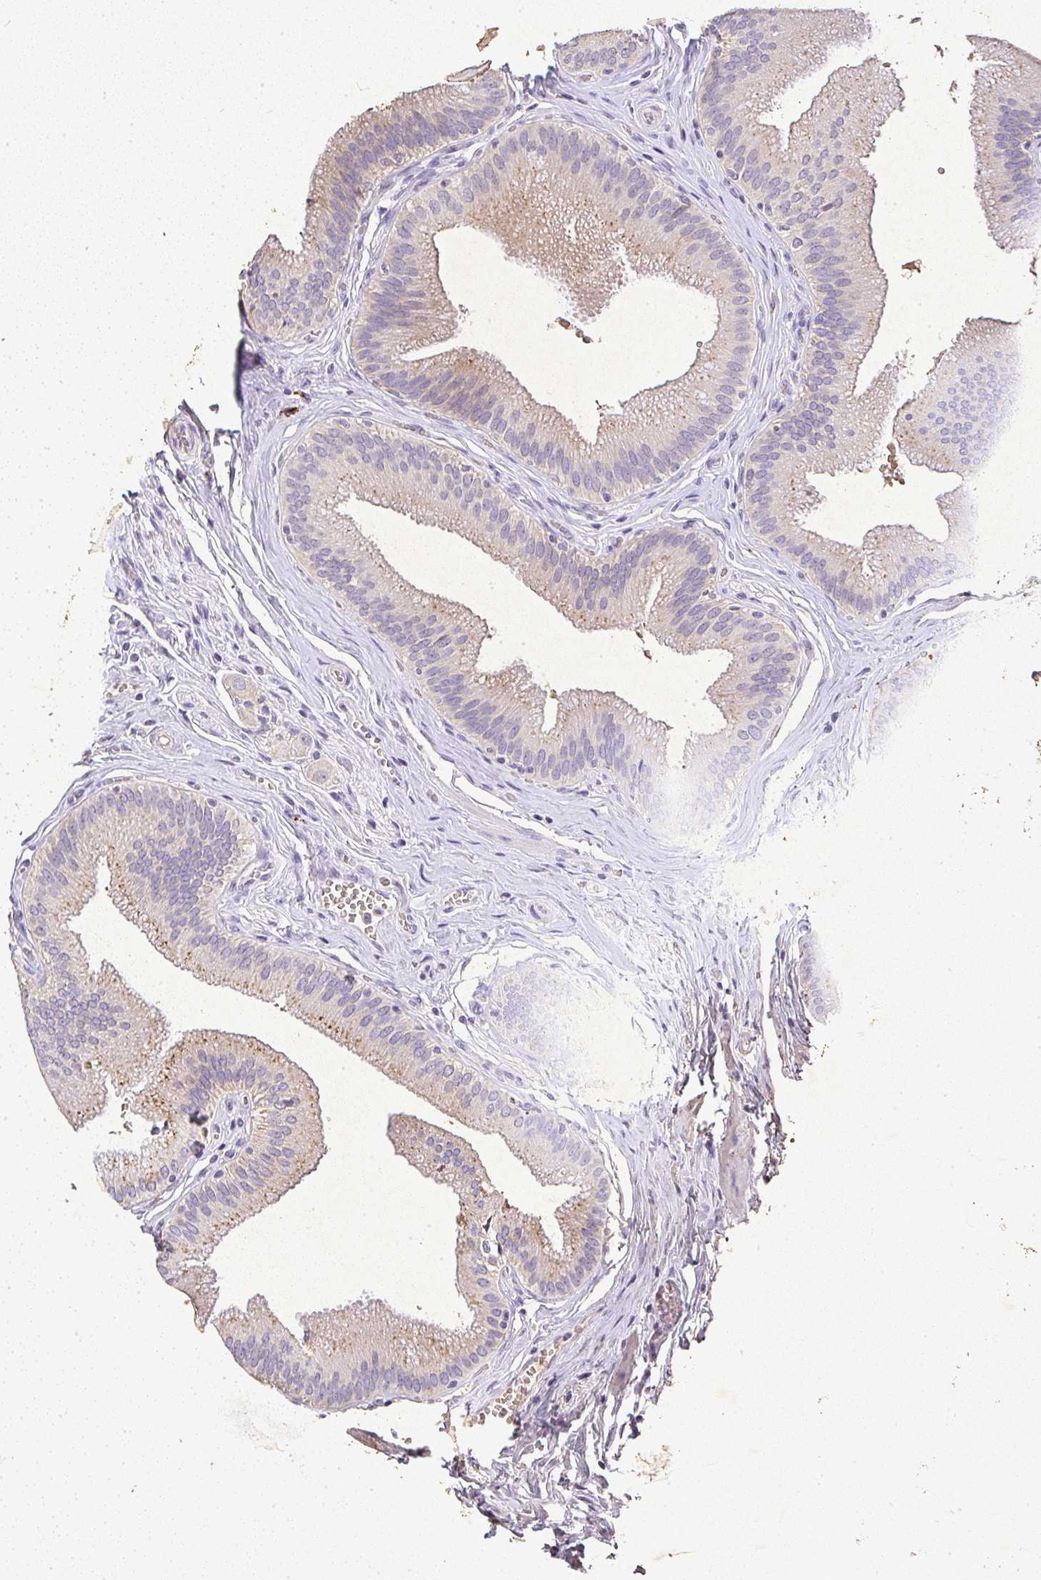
{"staining": {"intensity": "moderate", "quantity": "25%-75%", "location": "cytoplasmic/membranous"}, "tissue": "gallbladder", "cell_type": "Glandular cells", "image_type": "normal", "snomed": [{"axis": "morphology", "description": "Normal tissue, NOS"}, {"axis": "topography", "description": "Gallbladder"}], "caption": "Immunohistochemical staining of benign human gallbladder displays medium levels of moderate cytoplasmic/membranous positivity in about 25%-75% of glandular cells. (Stains: DAB (3,3'-diaminobenzidine) in brown, nuclei in blue, Microscopy: brightfield microscopy at high magnification).", "gene": "RPS2", "patient": {"sex": "male", "age": 17}}